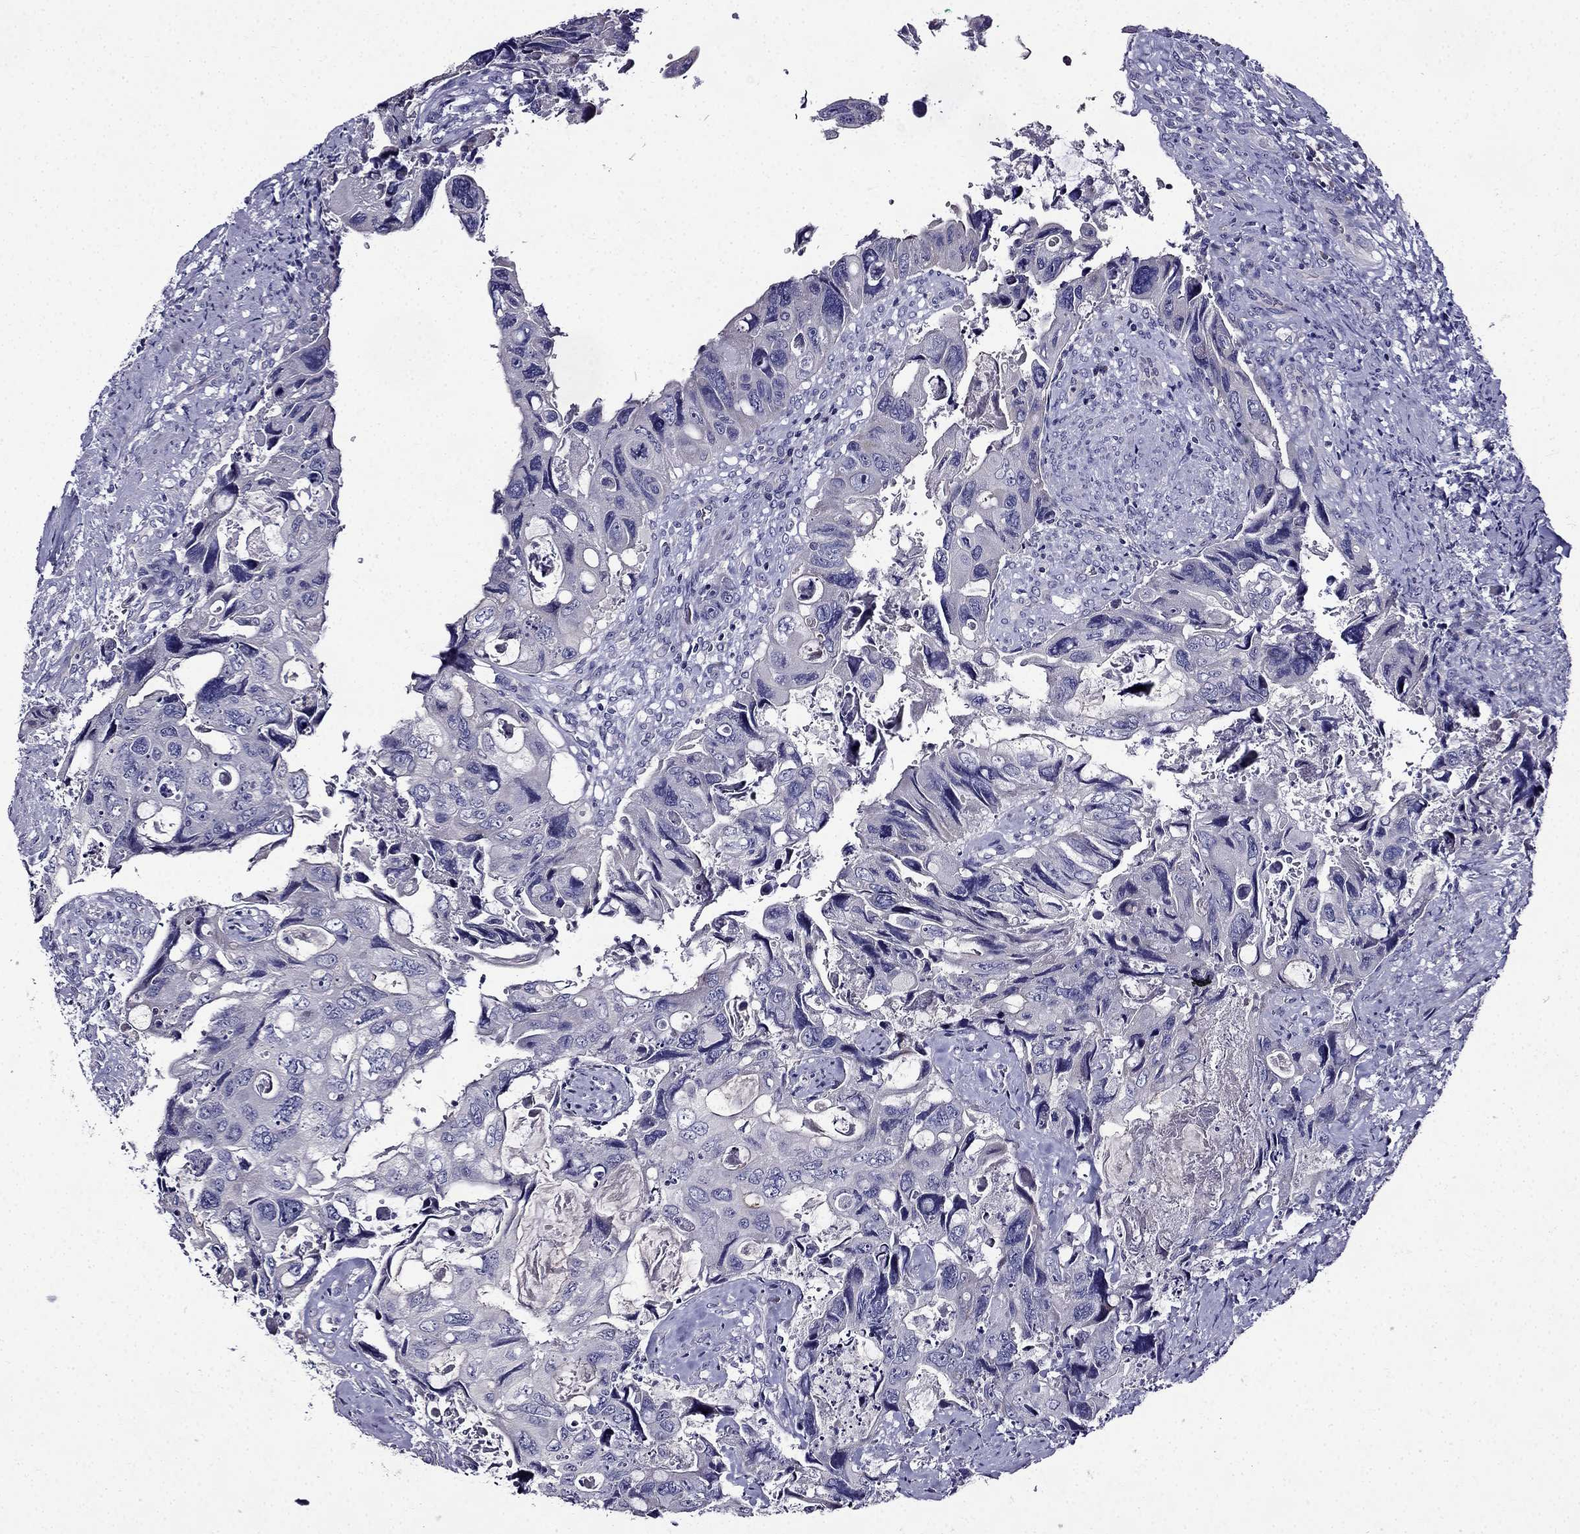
{"staining": {"intensity": "negative", "quantity": "none", "location": "none"}, "tissue": "colorectal cancer", "cell_type": "Tumor cells", "image_type": "cancer", "snomed": [{"axis": "morphology", "description": "Adenocarcinoma, NOS"}, {"axis": "topography", "description": "Rectum"}], "caption": "This is an IHC histopathology image of human adenocarcinoma (colorectal). There is no positivity in tumor cells.", "gene": "TMEM266", "patient": {"sex": "male", "age": 62}}